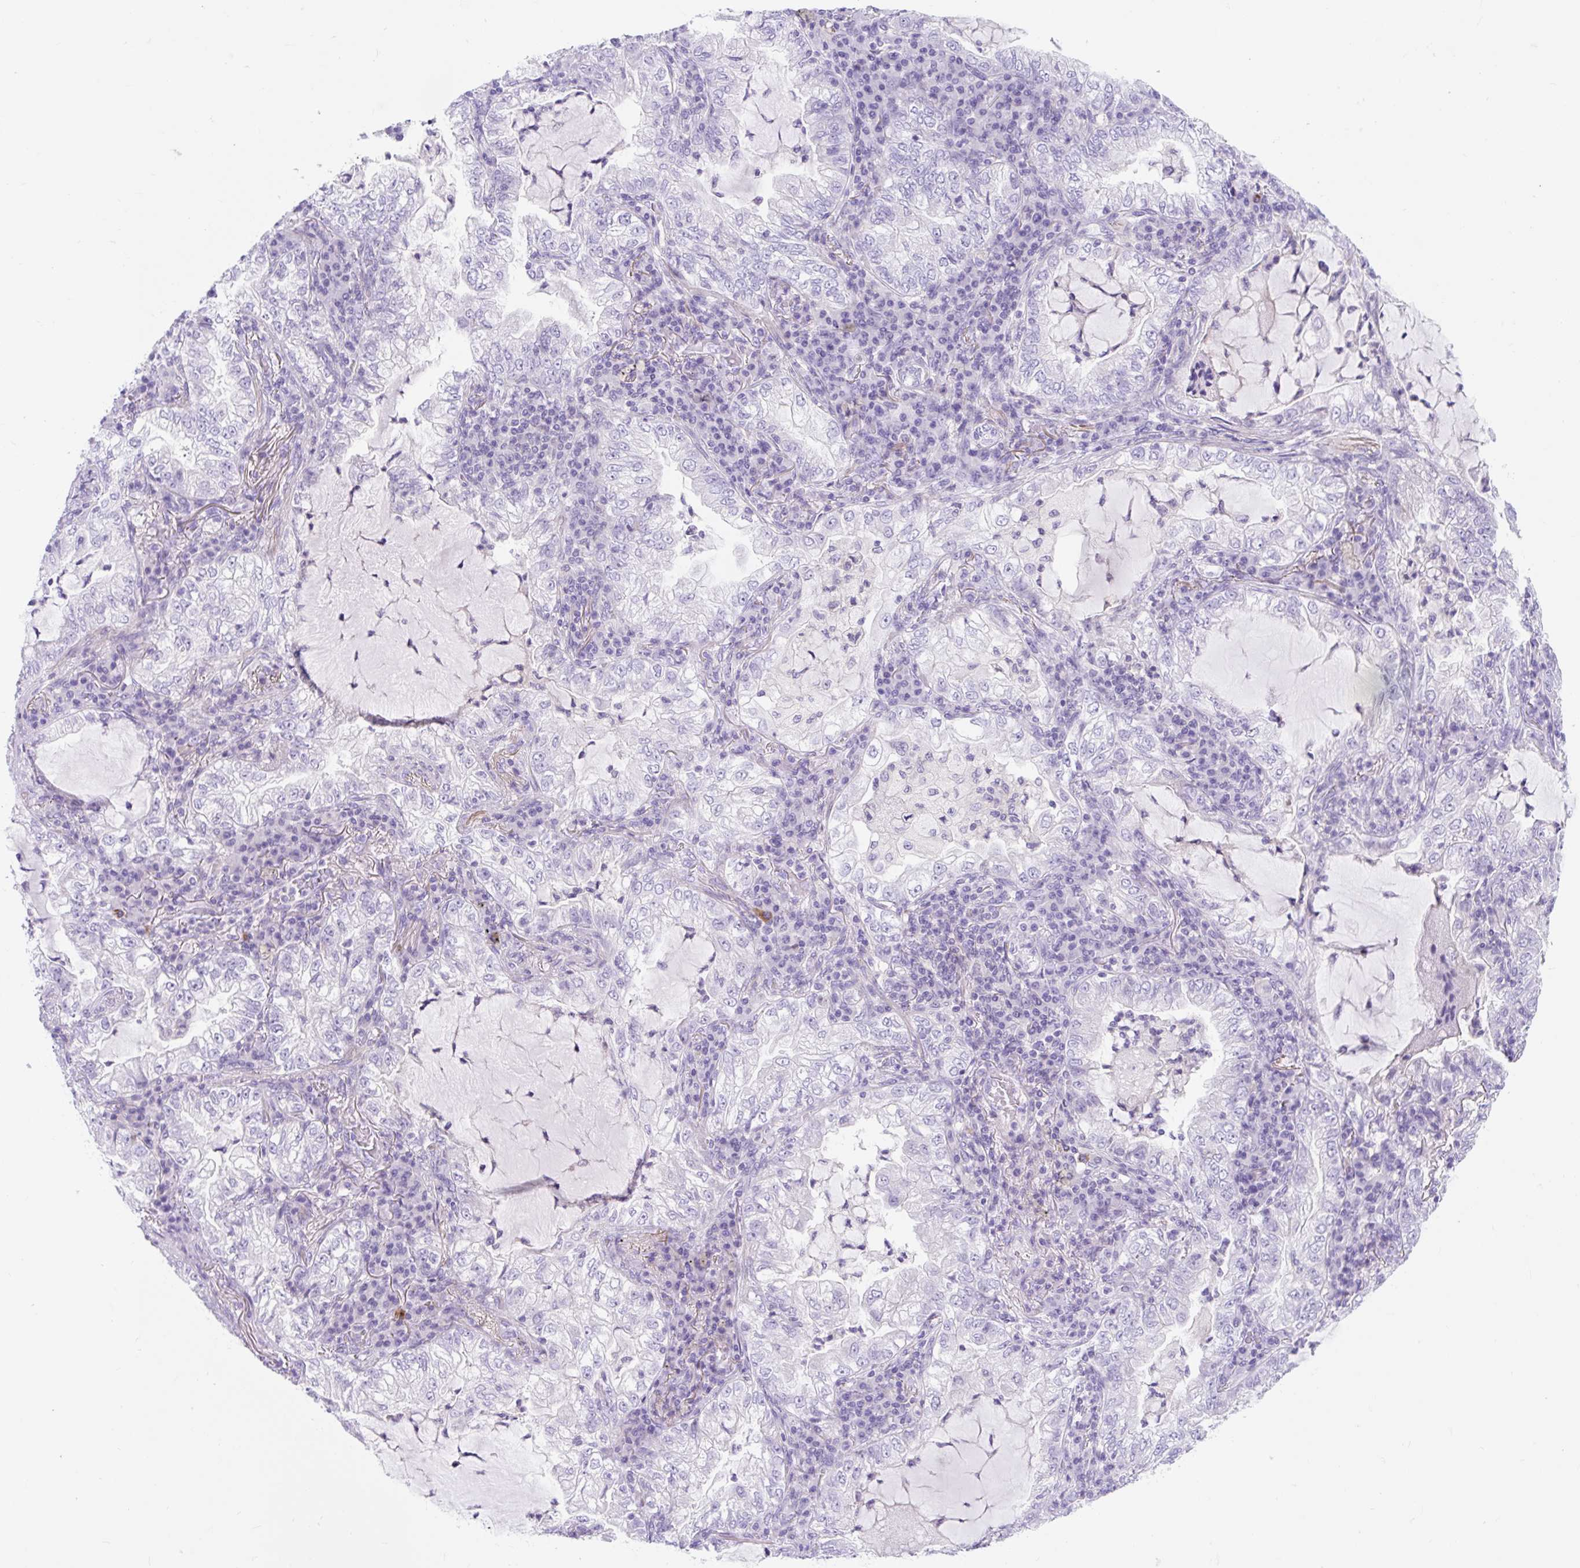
{"staining": {"intensity": "negative", "quantity": "none", "location": "none"}, "tissue": "lung cancer", "cell_type": "Tumor cells", "image_type": "cancer", "snomed": [{"axis": "morphology", "description": "Adenocarcinoma, NOS"}, {"axis": "topography", "description": "Lung"}], "caption": "Protein analysis of lung adenocarcinoma shows no significant expression in tumor cells.", "gene": "SLC28A1", "patient": {"sex": "female", "age": 73}}